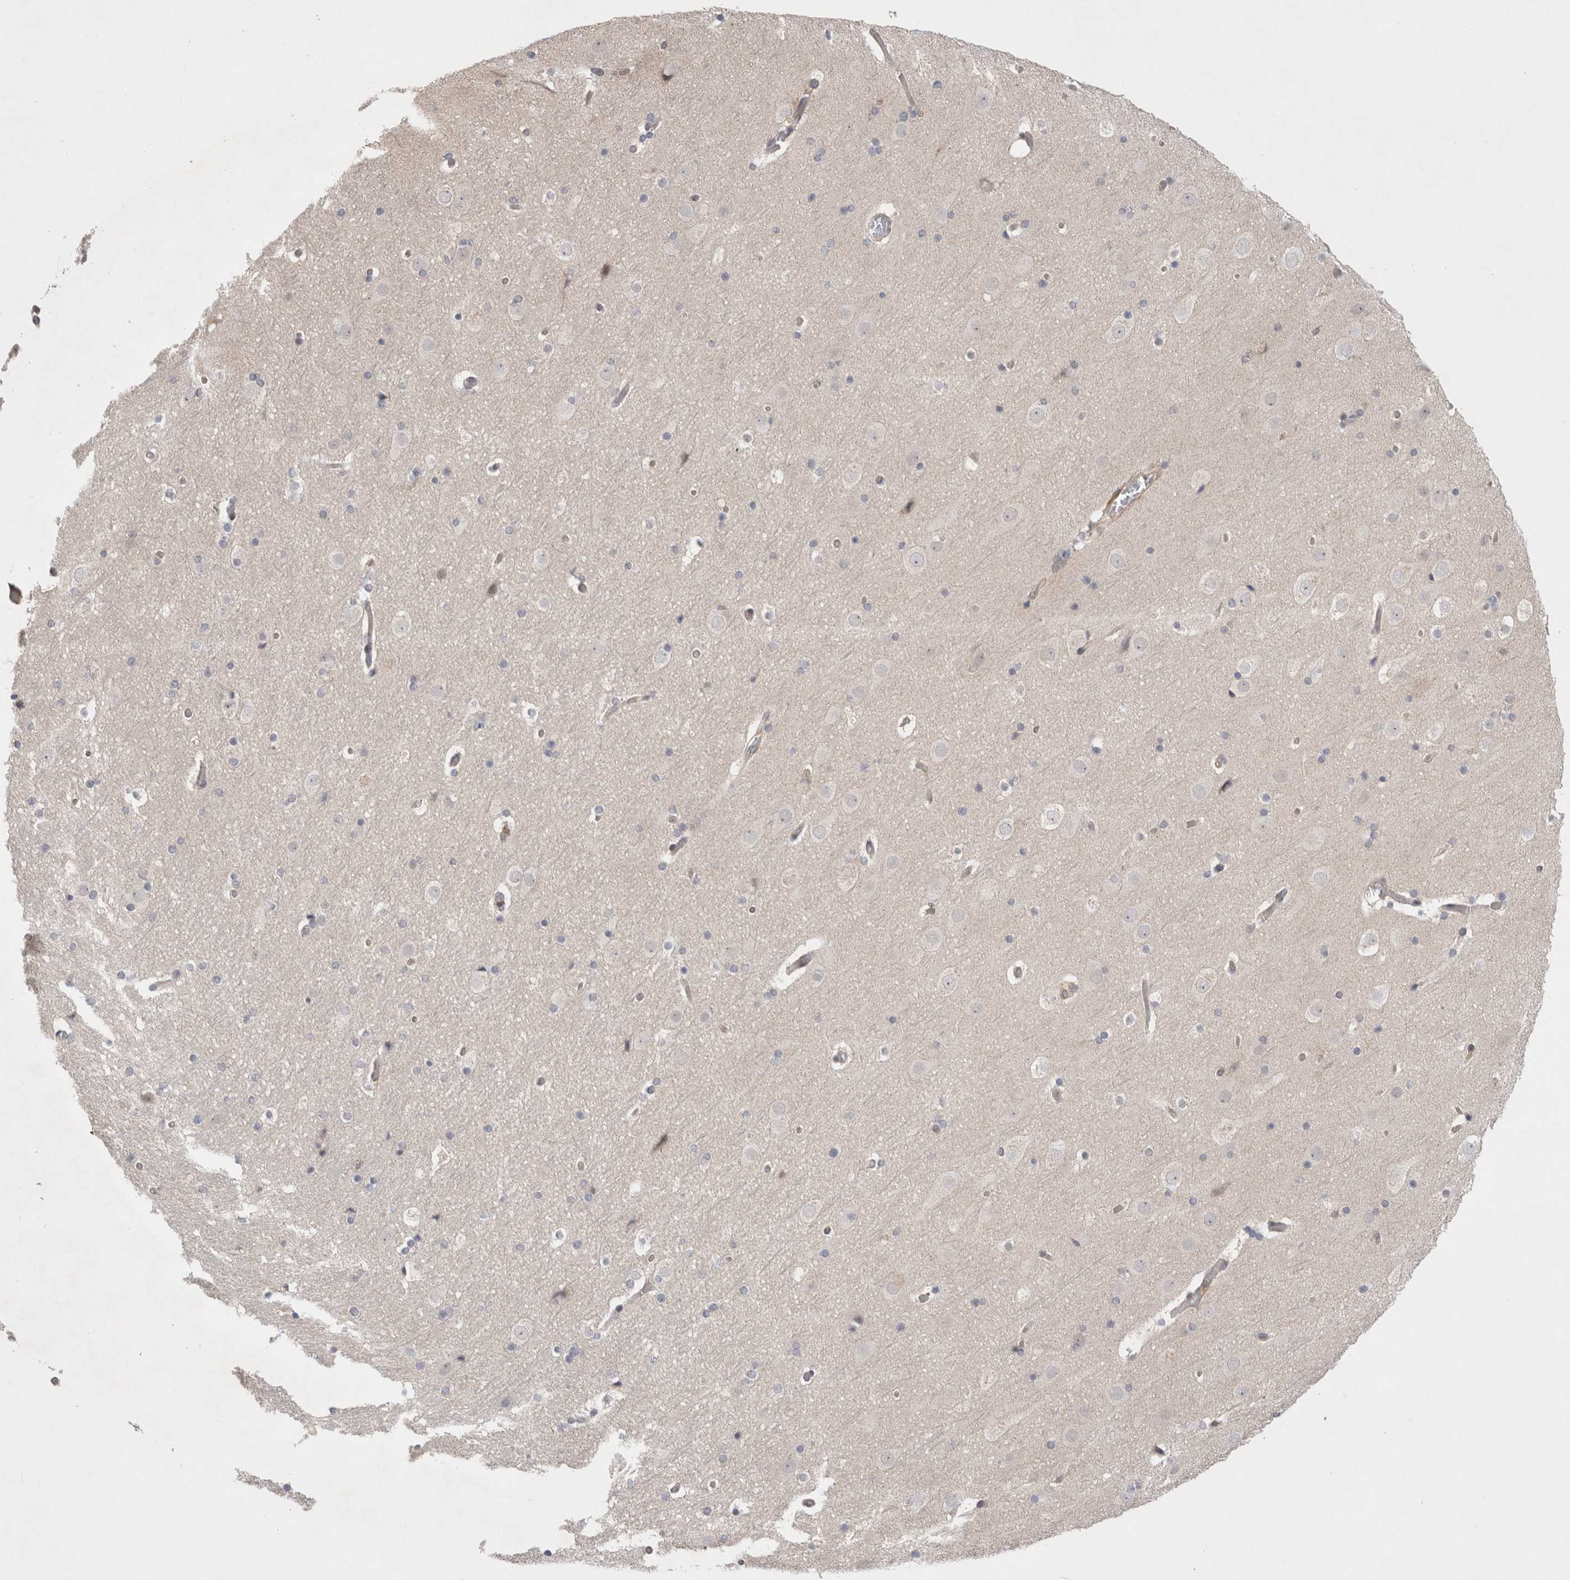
{"staining": {"intensity": "negative", "quantity": "none", "location": "none"}, "tissue": "cerebral cortex", "cell_type": "Endothelial cells", "image_type": "normal", "snomed": [{"axis": "morphology", "description": "Normal tissue, NOS"}, {"axis": "topography", "description": "Cerebral cortex"}], "caption": "Cerebral cortex stained for a protein using immunohistochemistry displays no staining endothelial cells.", "gene": "GSDMB", "patient": {"sex": "male", "age": 57}}